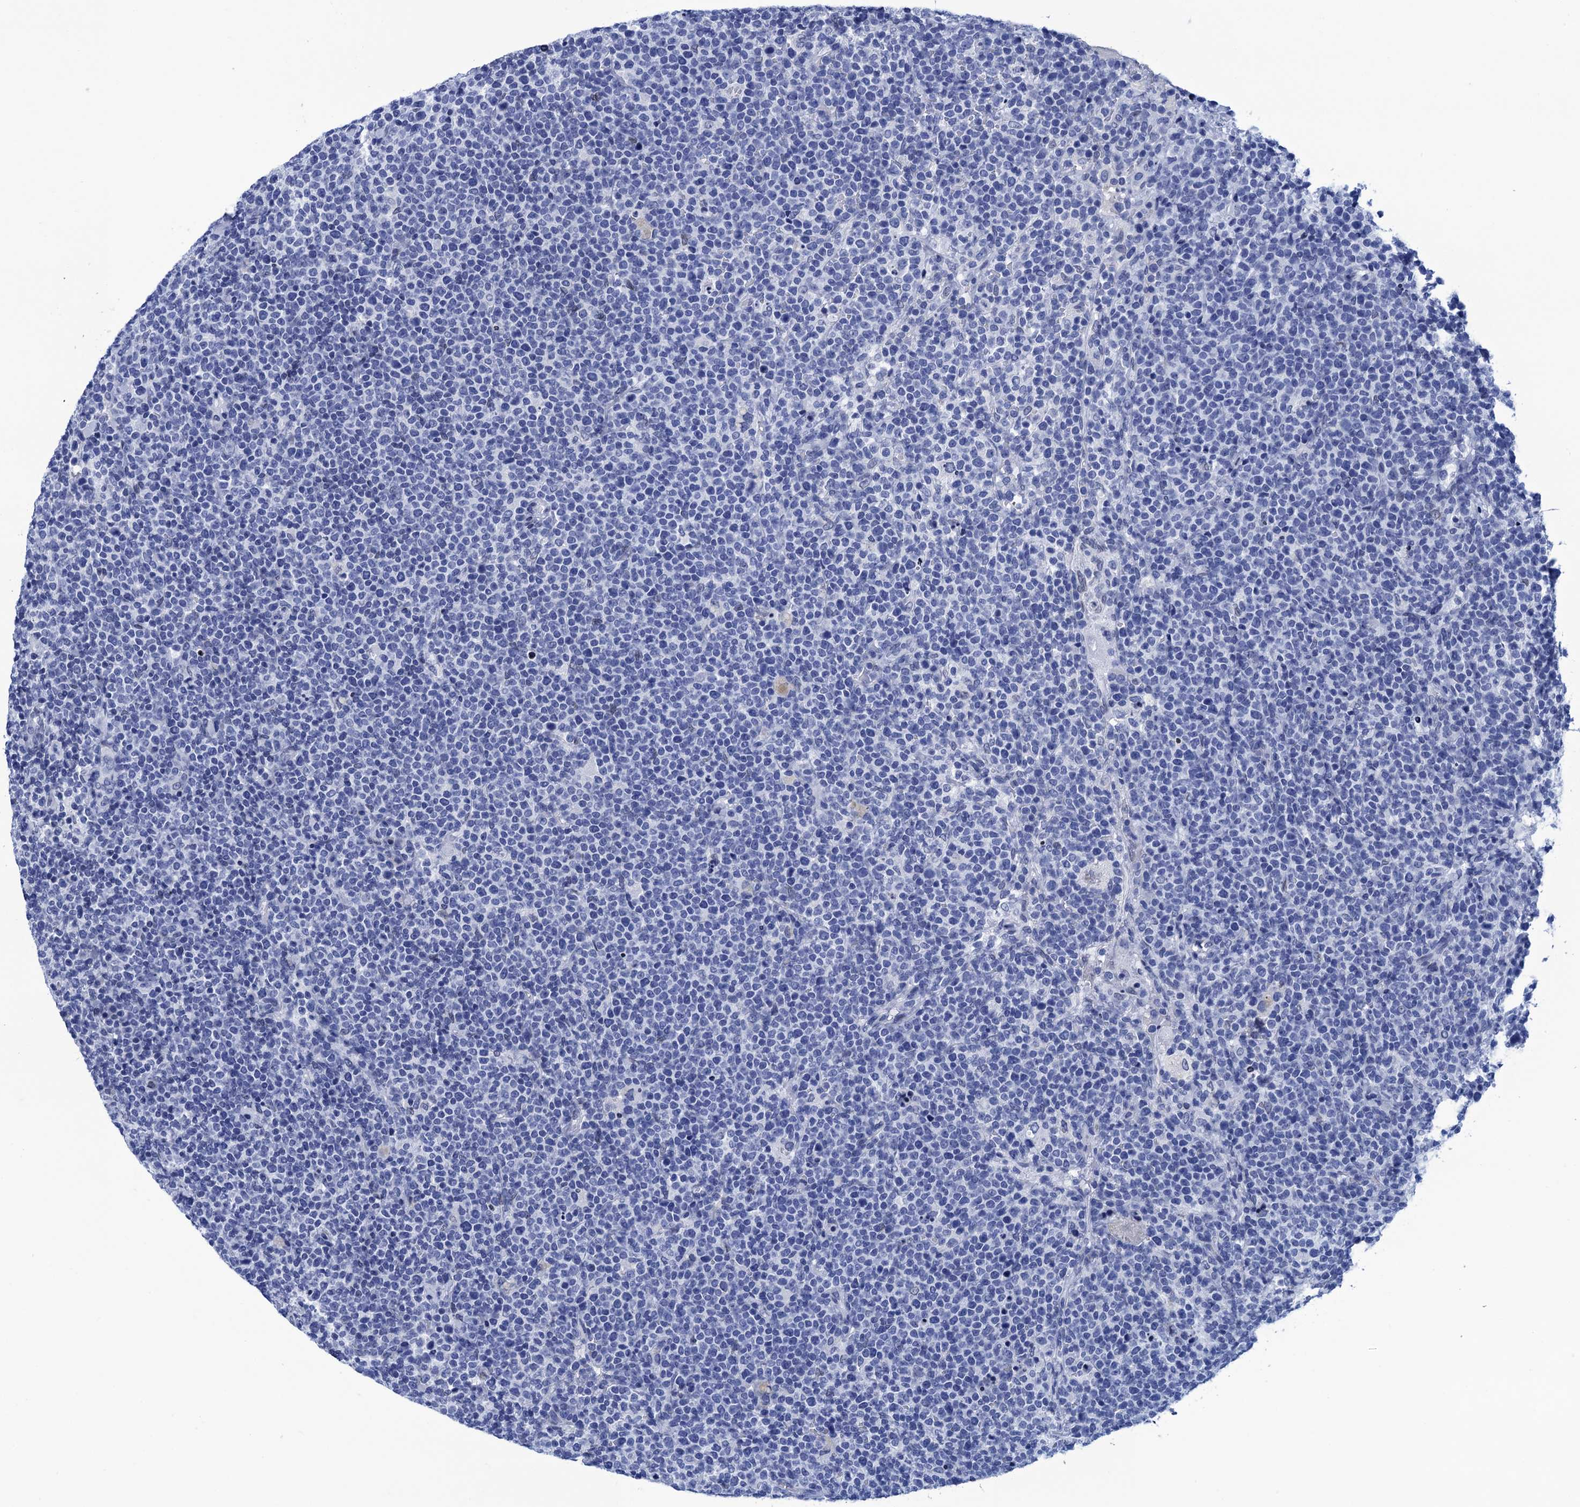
{"staining": {"intensity": "negative", "quantity": "none", "location": "none"}, "tissue": "lymphoma", "cell_type": "Tumor cells", "image_type": "cancer", "snomed": [{"axis": "morphology", "description": "Malignant lymphoma, non-Hodgkin's type, High grade"}, {"axis": "topography", "description": "Lymph node"}], "caption": "Tumor cells are negative for protein expression in human malignant lymphoma, non-Hodgkin's type (high-grade).", "gene": "METTL25", "patient": {"sex": "male", "age": 61}}